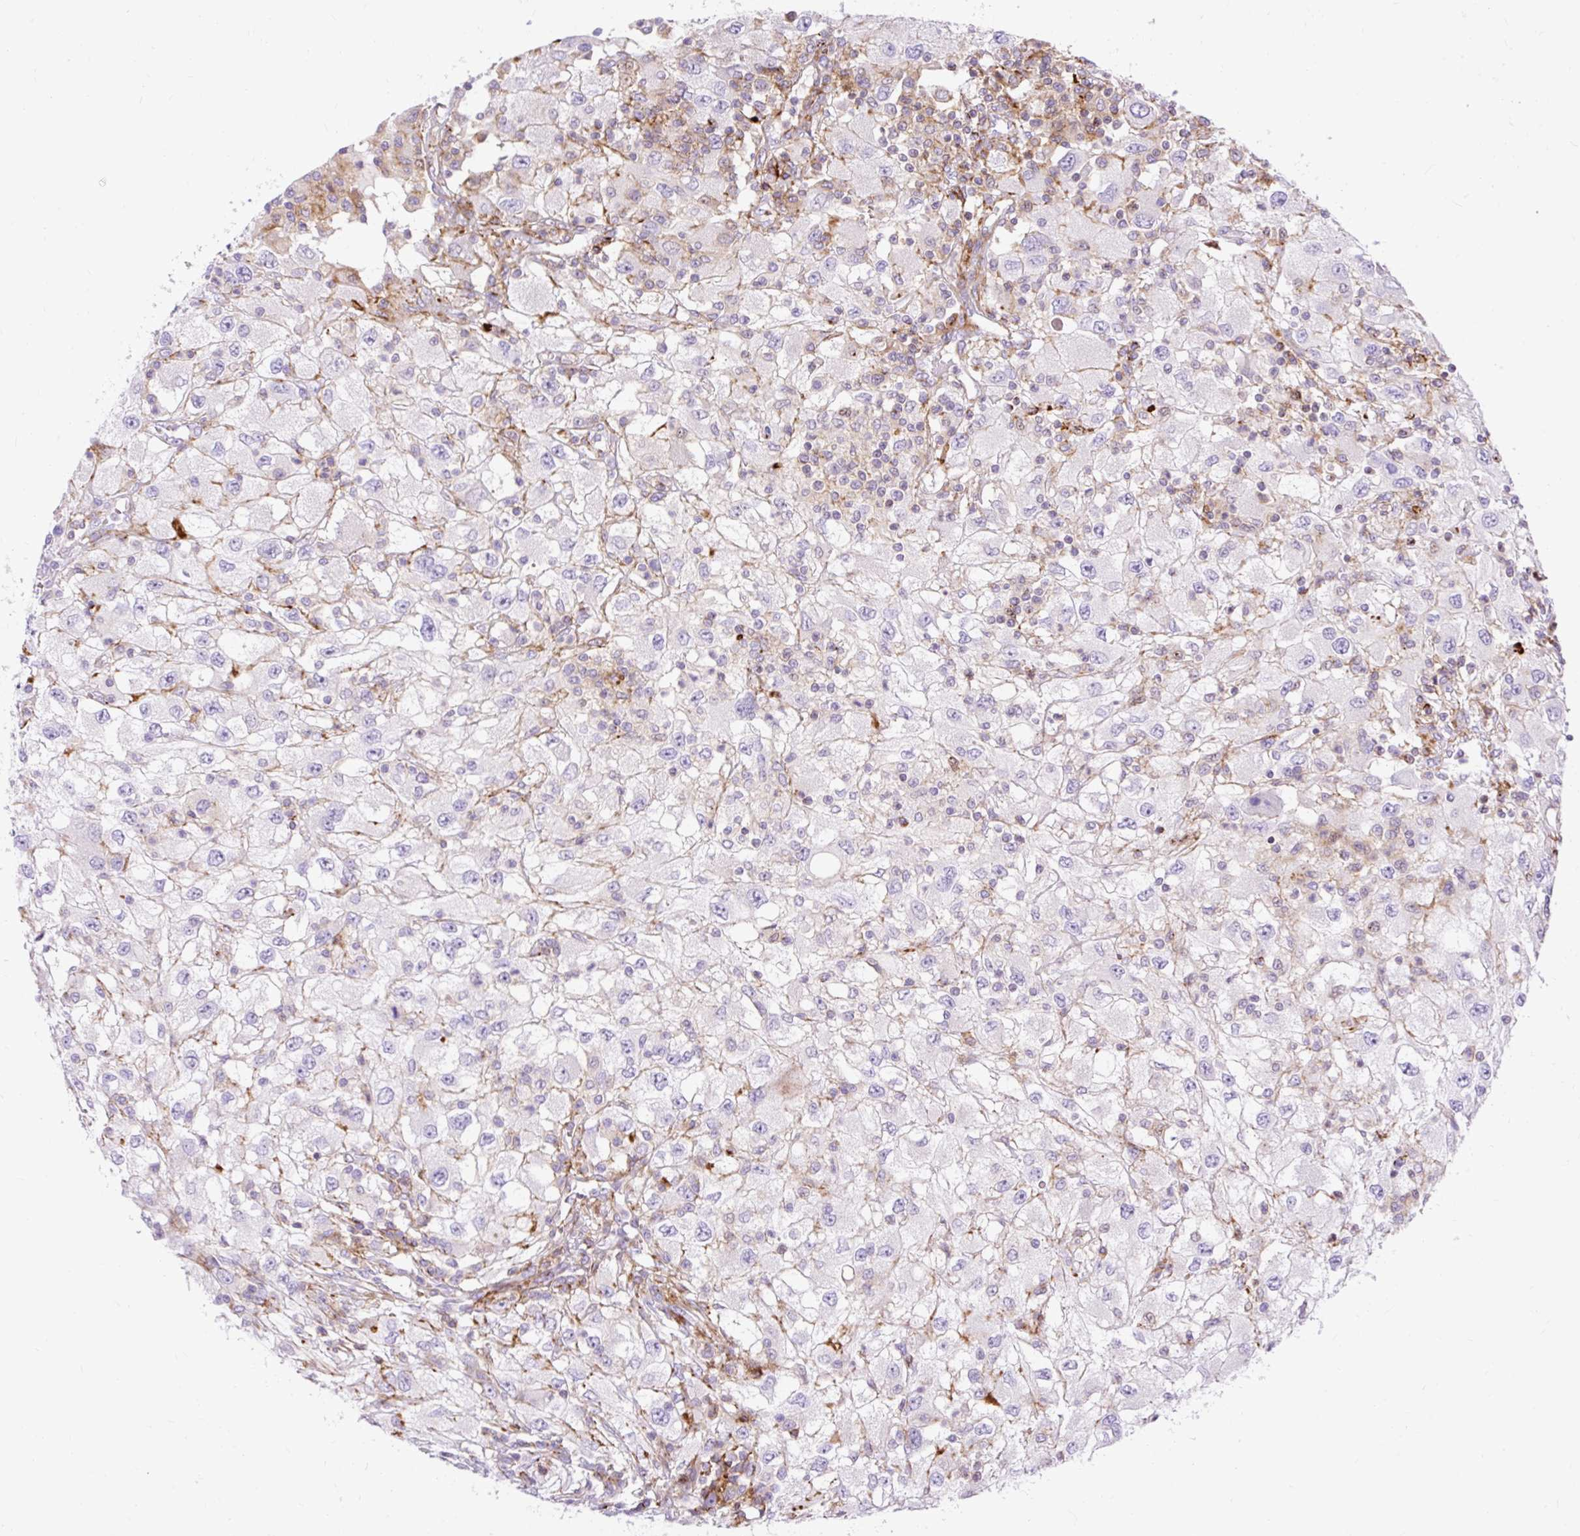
{"staining": {"intensity": "negative", "quantity": "none", "location": "none"}, "tissue": "renal cancer", "cell_type": "Tumor cells", "image_type": "cancer", "snomed": [{"axis": "morphology", "description": "Adenocarcinoma, NOS"}, {"axis": "topography", "description": "Kidney"}], "caption": "High power microscopy micrograph of an immunohistochemistry (IHC) image of renal adenocarcinoma, revealing no significant staining in tumor cells.", "gene": "CORO7-PAM16", "patient": {"sex": "female", "age": 67}}